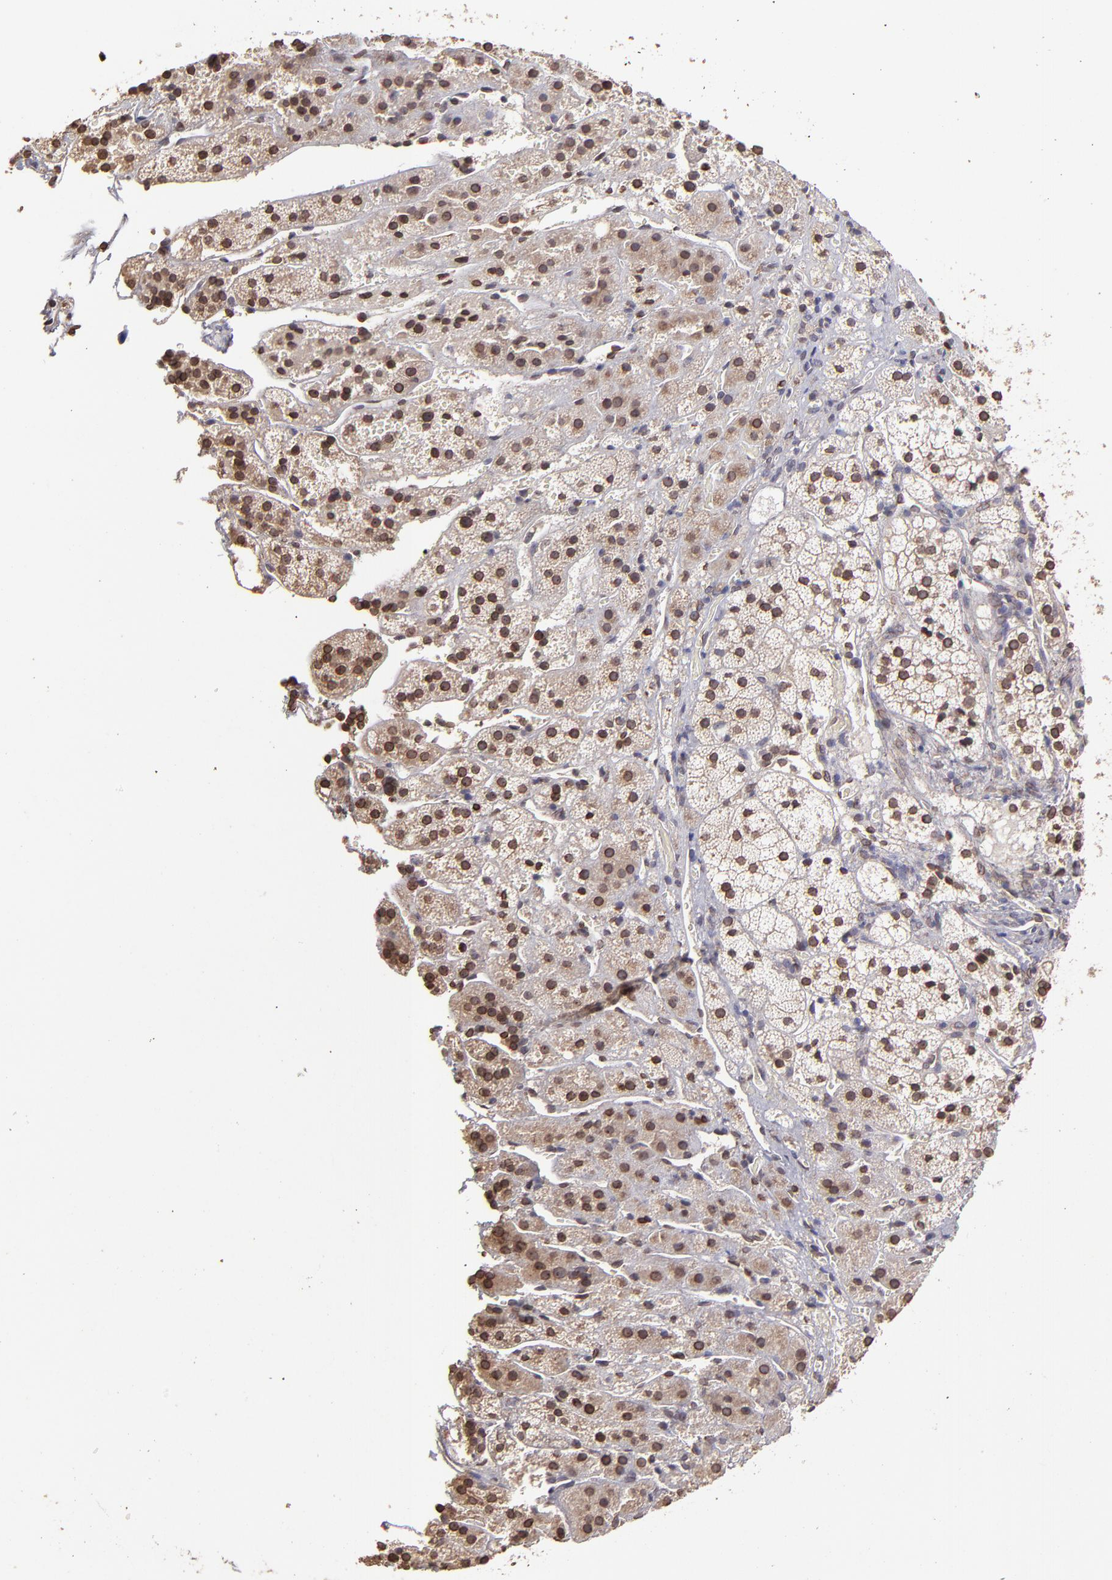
{"staining": {"intensity": "moderate", "quantity": ">75%", "location": "cytoplasmic/membranous,nuclear"}, "tissue": "adrenal gland", "cell_type": "Glandular cells", "image_type": "normal", "snomed": [{"axis": "morphology", "description": "Normal tissue, NOS"}, {"axis": "topography", "description": "Adrenal gland"}], "caption": "Protein expression analysis of normal human adrenal gland reveals moderate cytoplasmic/membranous,nuclear staining in approximately >75% of glandular cells.", "gene": "PUM3", "patient": {"sex": "female", "age": 44}}